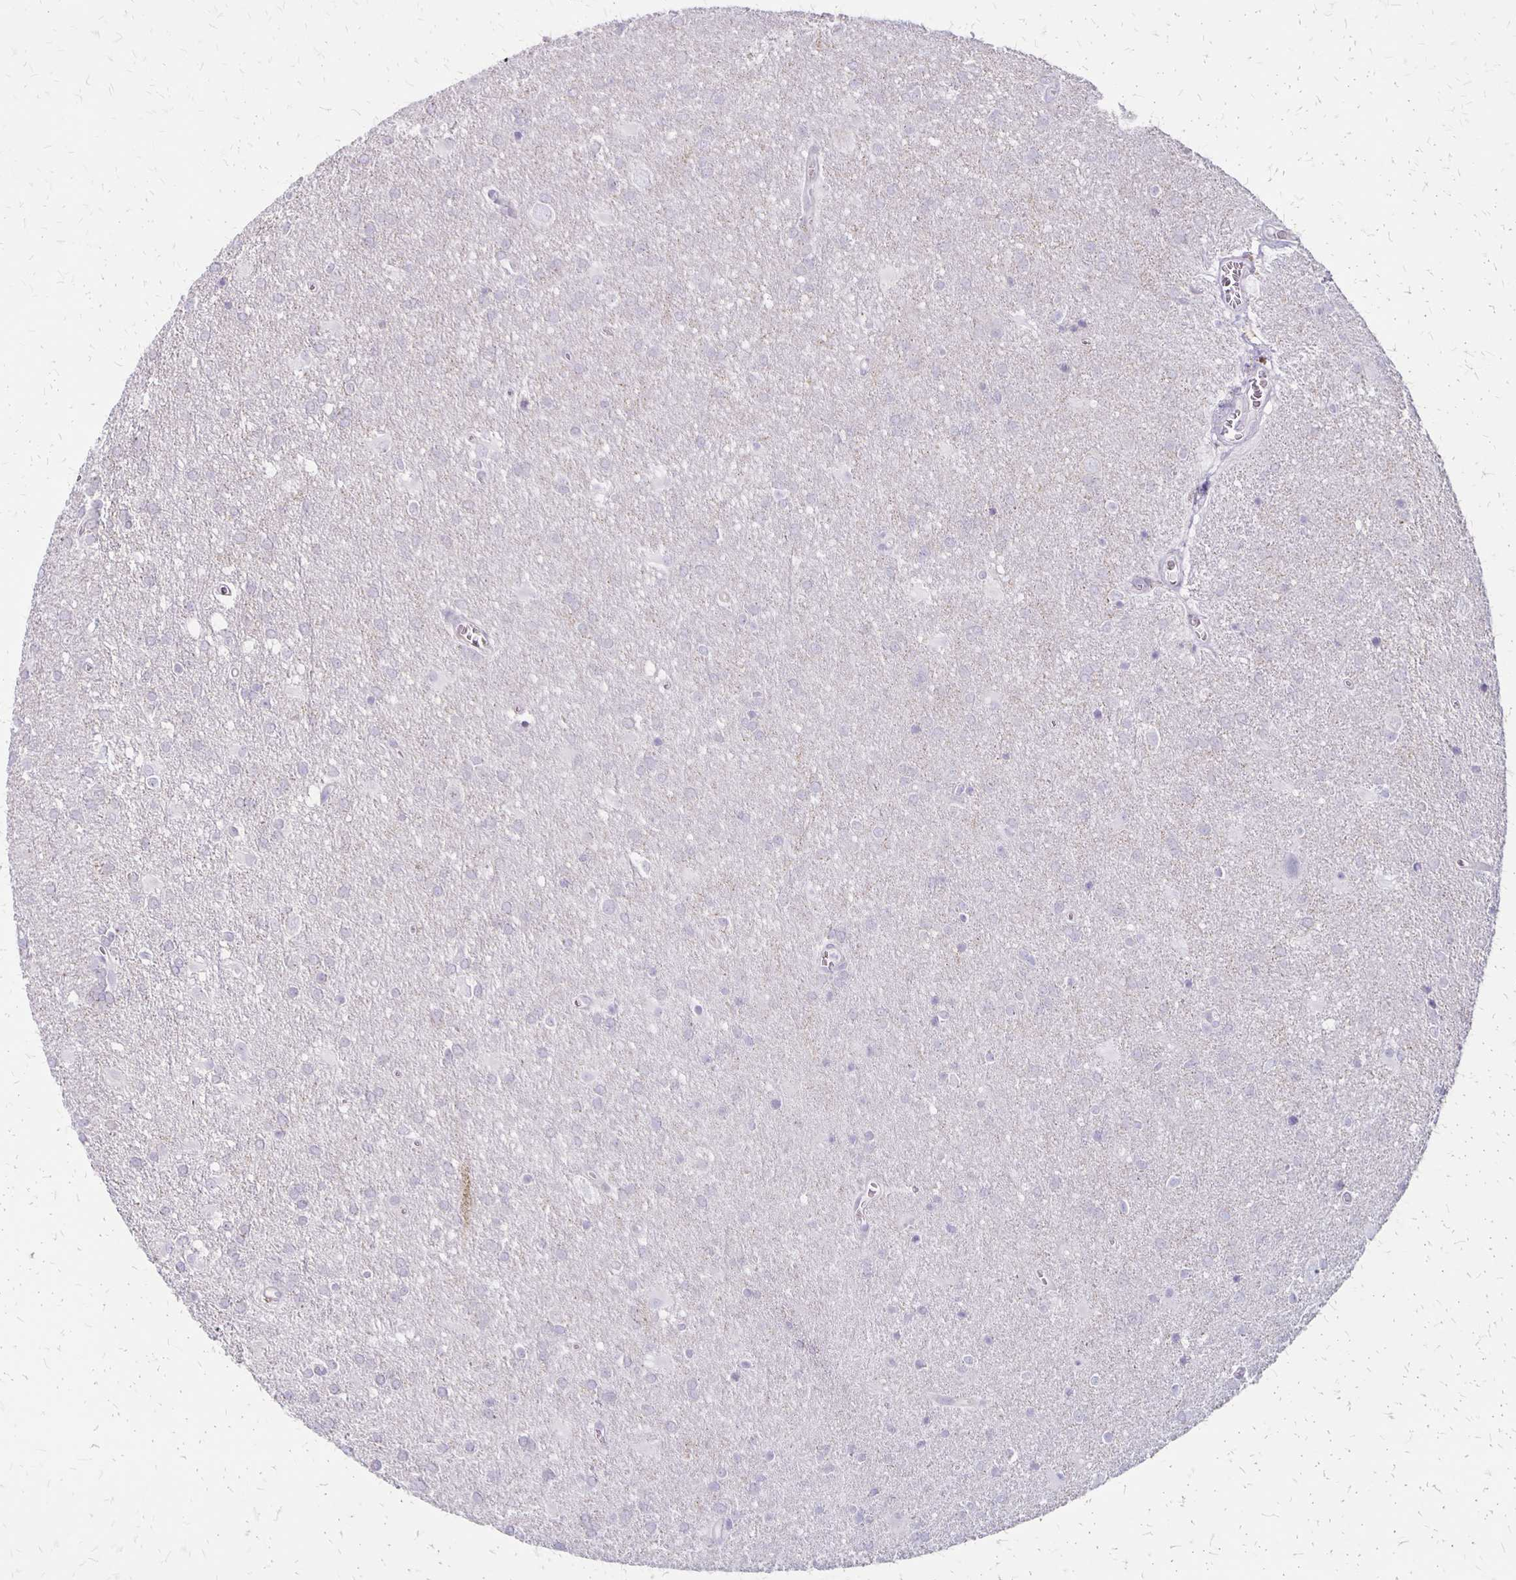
{"staining": {"intensity": "negative", "quantity": "none", "location": "none"}, "tissue": "glioma", "cell_type": "Tumor cells", "image_type": "cancer", "snomed": [{"axis": "morphology", "description": "Glioma, malignant, Low grade"}, {"axis": "topography", "description": "Brain"}], "caption": "Tumor cells show no significant protein expression in malignant glioma (low-grade).", "gene": "HOMER1", "patient": {"sex": "male", "age": 66}}